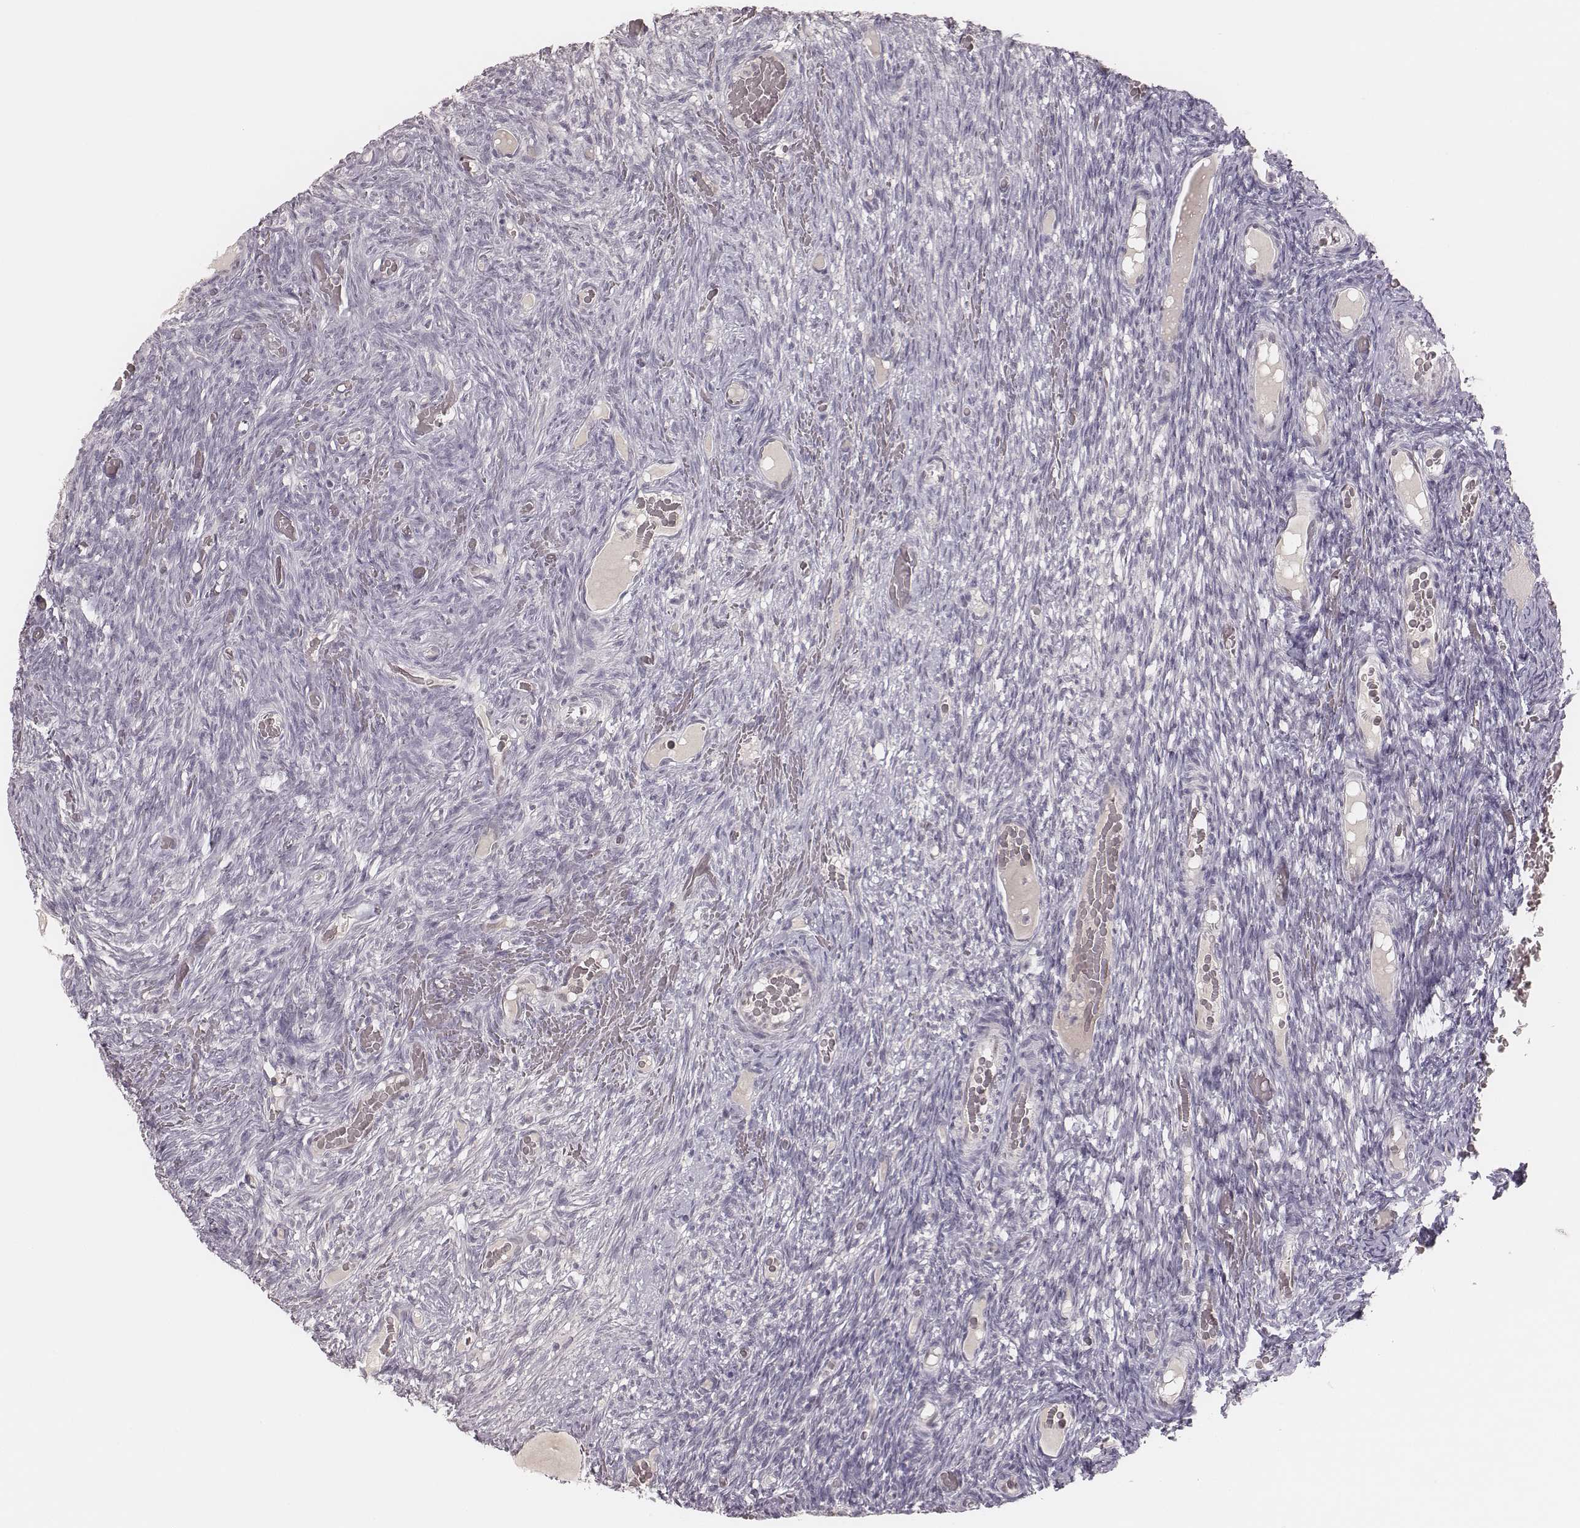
{"staining": {"intensity": "negative", "quantity": "none", "location": "none"}, "tissue": "ovary", "cell_type": "Ovarian stroma cells", "image_type": "normal", "snomed": [{"axis": "morphology", "description": "Normal tissue, NOS"}, {"axis": "topography", "description": "Ovary"}], "caption": "IHC photomicrograph of benign ovary: ovary stained with DAB (3,3'-diaminobenzidine) displays no significant protein expression in ovarian stroma cells.", "gene": "MSX1", "patient": {"sex": "female", "age": 34}}